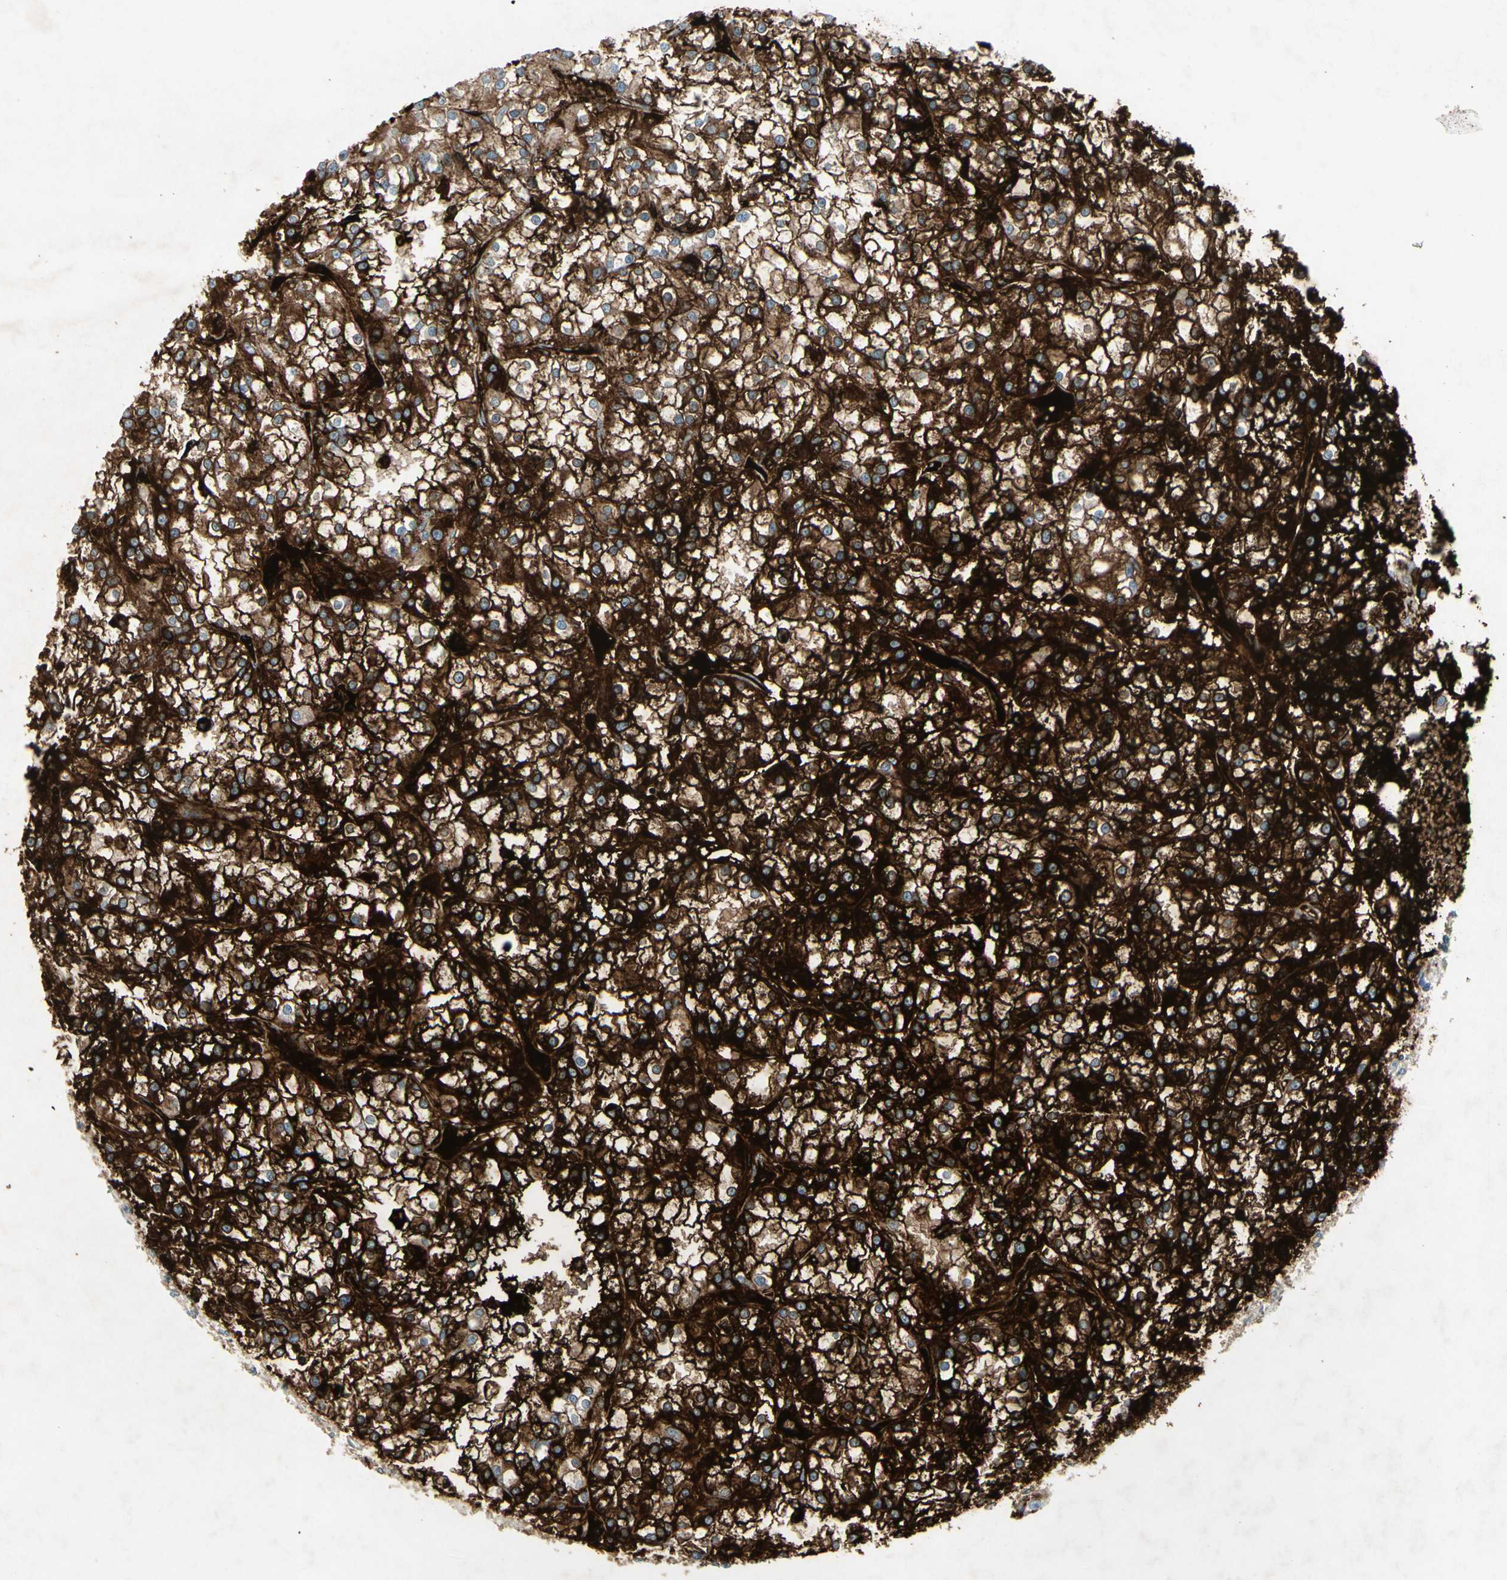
{"staining": {"intensity": "strong", "quantity": ">75%", "location": "cytoplasmic/membranous"}, "tissue": "renal cancer", "cell_type": "Tumor cells", "image_type": "cancer", "snomed": [{"axis": "morphology", "description": "Adenocarcinoma, NOS"}, {"axis": "topography", "description": "Kidney"}], "caption": "Immunohistochemical staining of renal cancer demonstrates high levels of strong cytoplasmic/membranous protein positivity in about >75% of tumor cells.", "gene": "IGHM", "patient": {"sex": "female", "age": 52}}